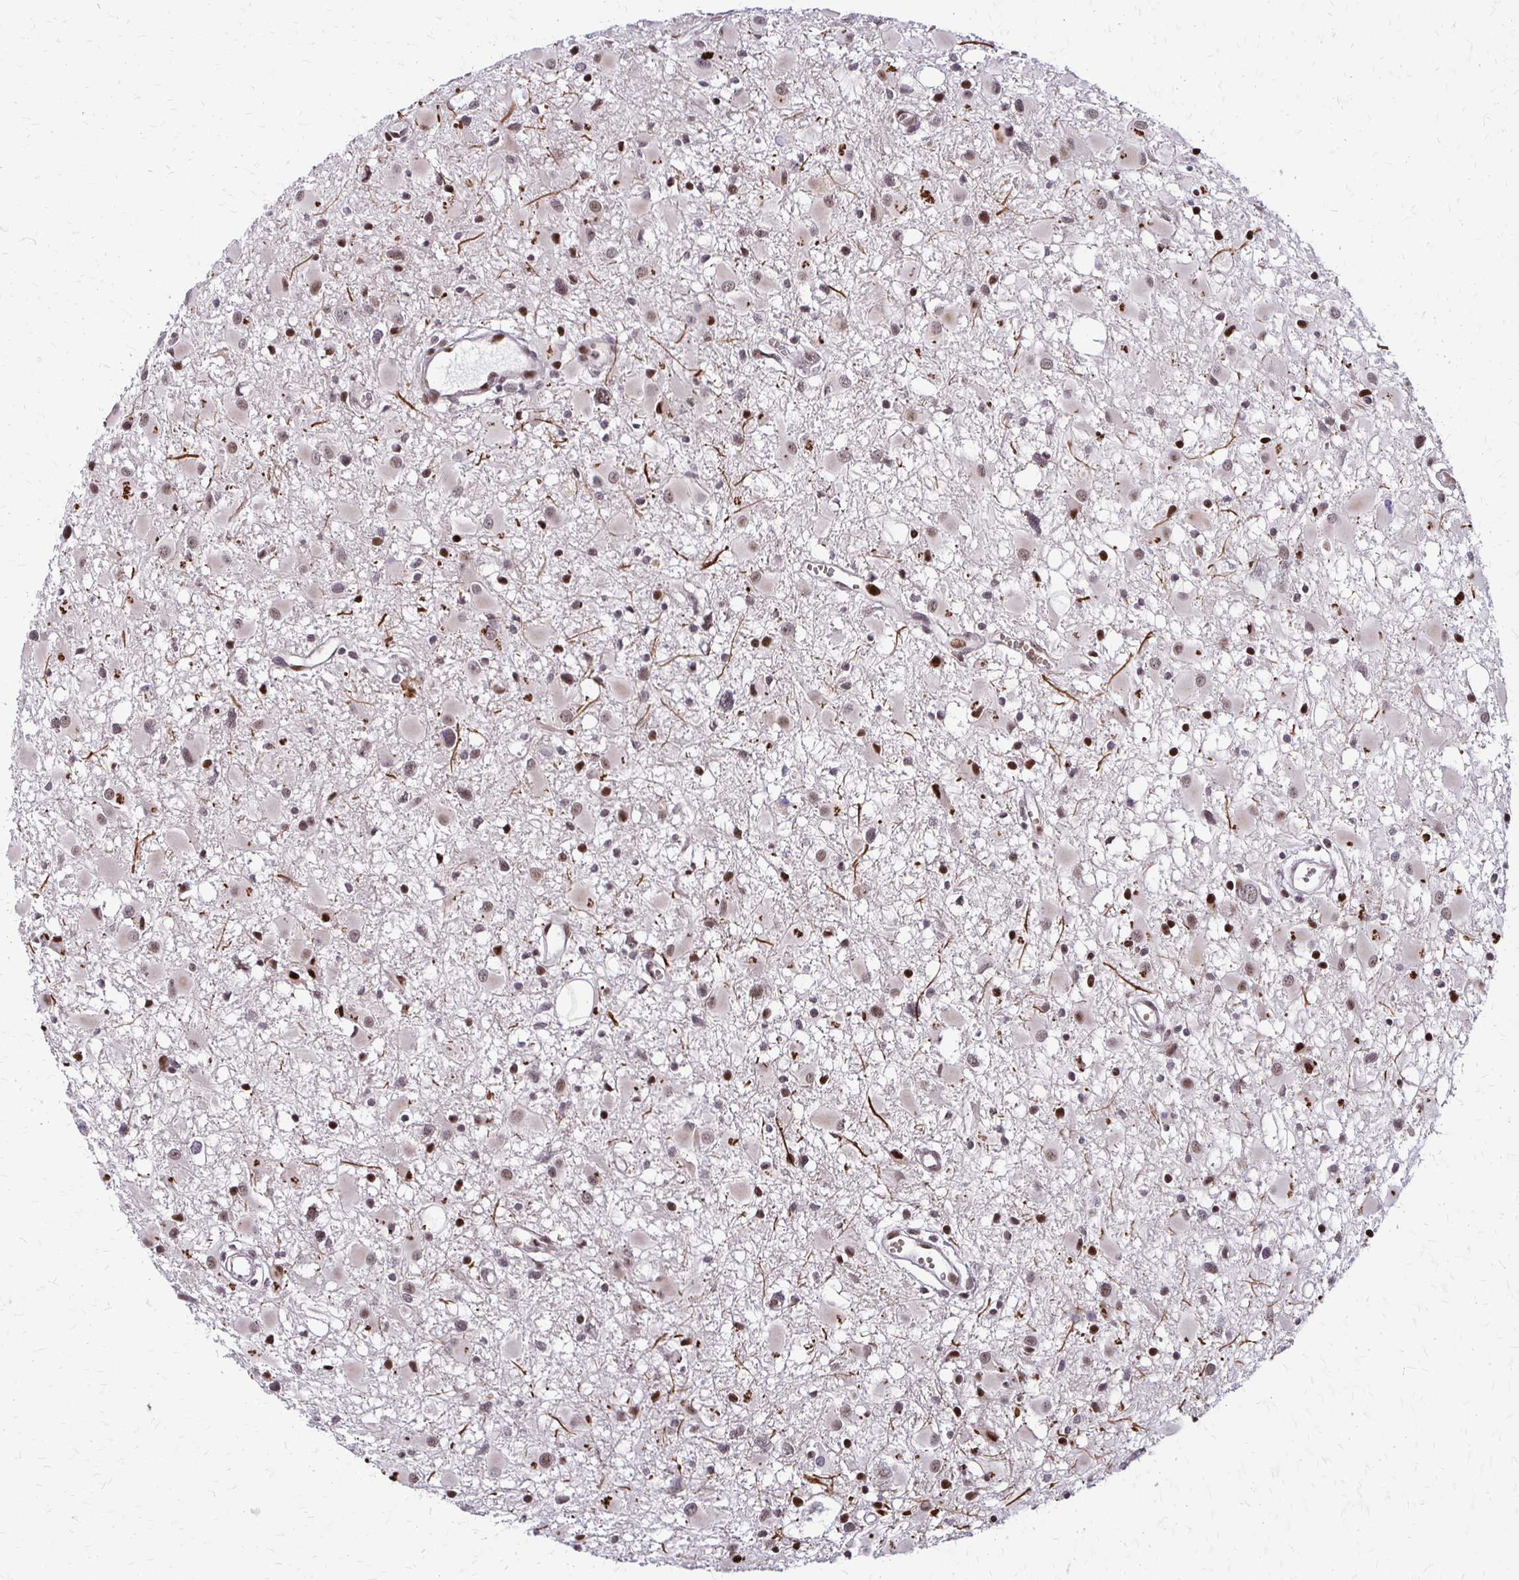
{"staining": {"intensity": "moderate", "quantity": "25%-75%", "location": "nuclear"}, "tissue": "glioma", "cell_type": "Tumor cells", "image_type": "cancer", "snomed": [{"axis": "morphology", "description": "Glioma, malignant, High grade"}, {"axis": "topography", "description": "Brain"}], "caption": "High-grade glioma (malignant) stained with a brown dye demonstrates moderate nuclear positive positivity in about 25%-75% of tumor cells.", "gene": "TRIR", "patient": {"sex": "male", "age": 54}}